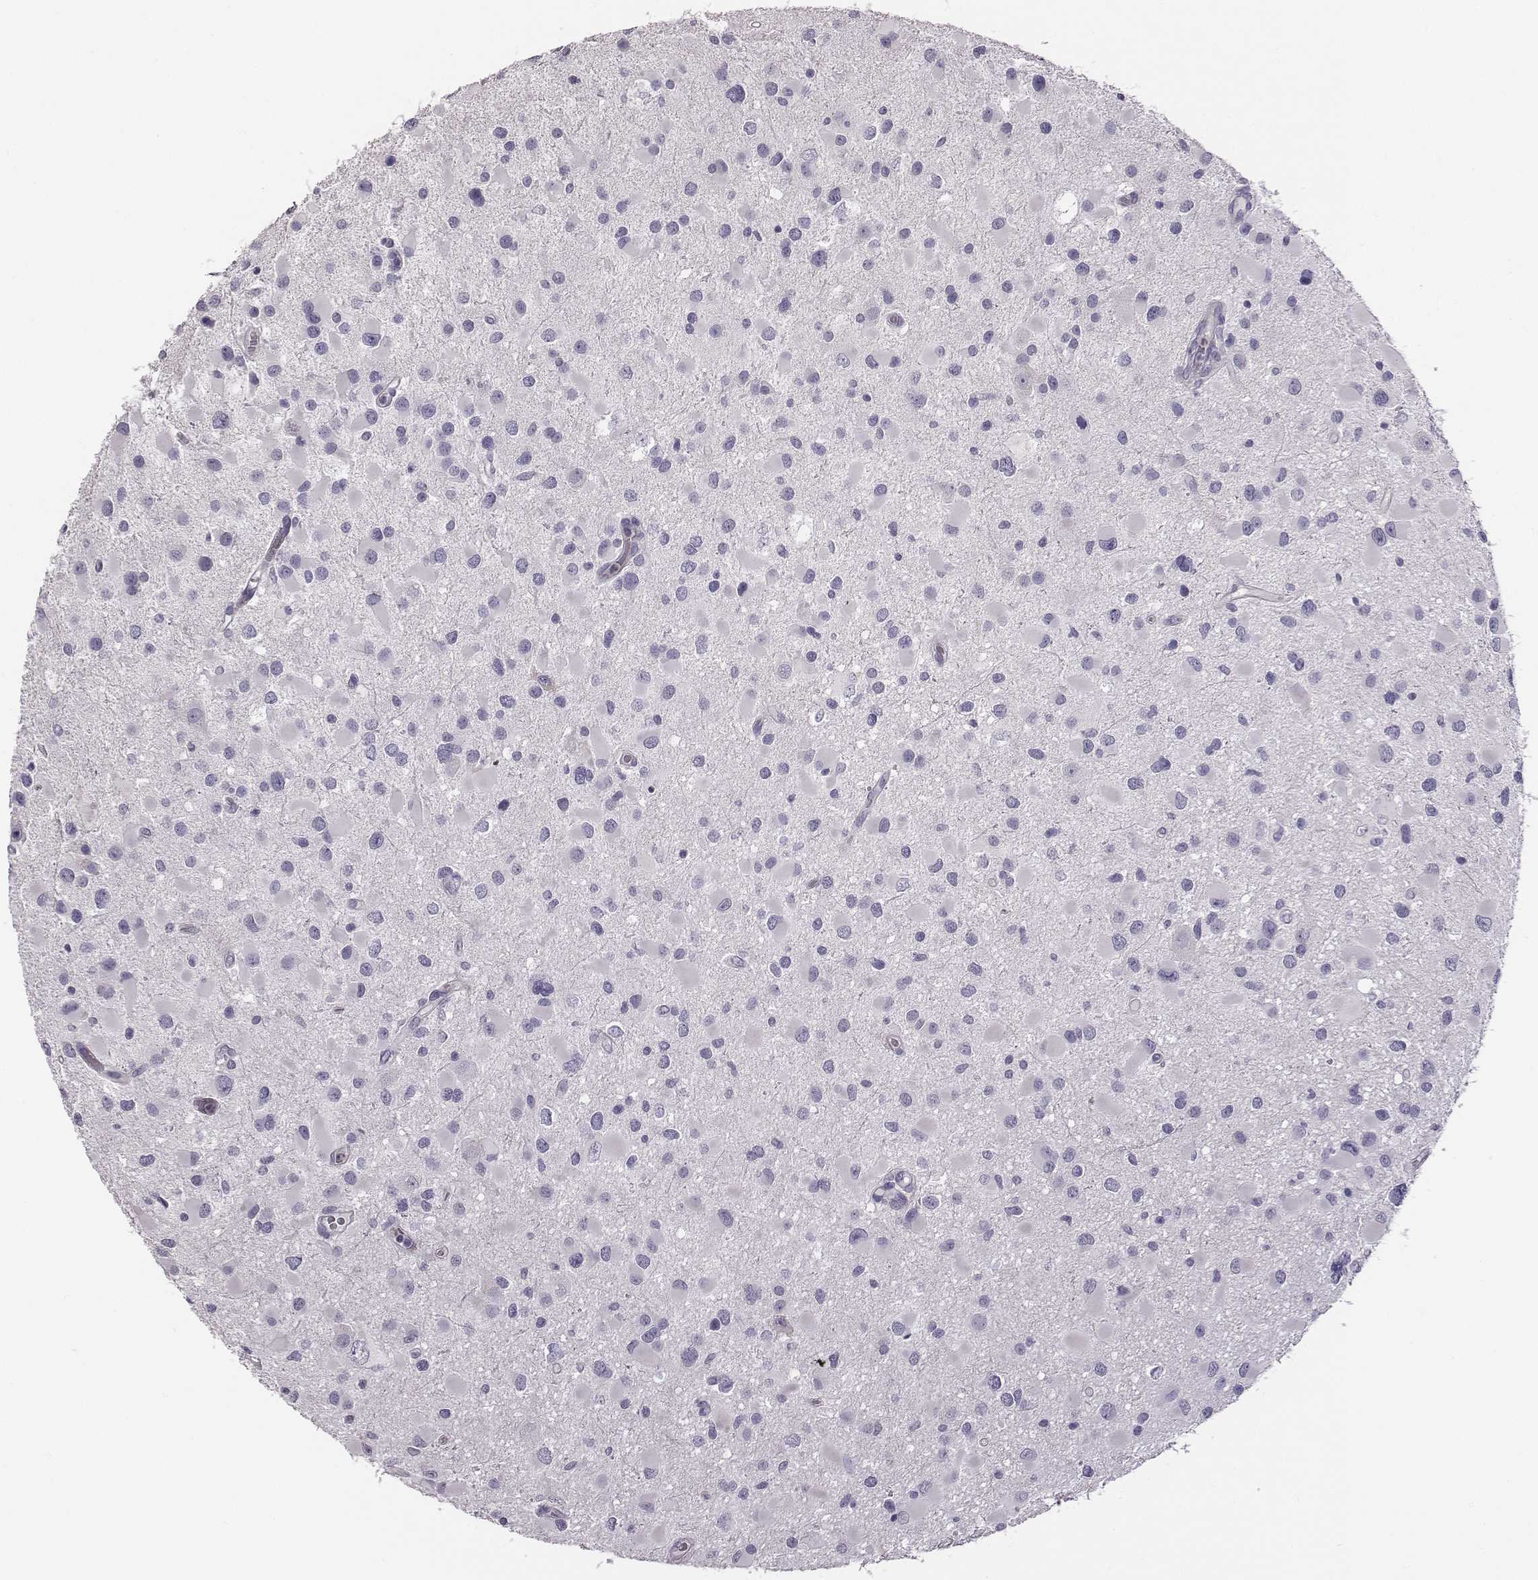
{"staining": {"intensity": "negative", "quantity": "none", "location": "none"}, "tissue": "glioma", "cell_type": "Tumor cells", "image_type": "cancer", "snomed": [{"axis": "morphology", "description": "Glioma, malignant, Low grade"}, {"axis": "topography", "description": "Brain"}], "caption": "Immunohistochemistry micrograph of malignant glioma (low-grade) stained for a protein (brown), which exhibits no positivity in tumor cells.", "gene": "GUCA1A", "patient": {"sex": "female", "age": 32}}